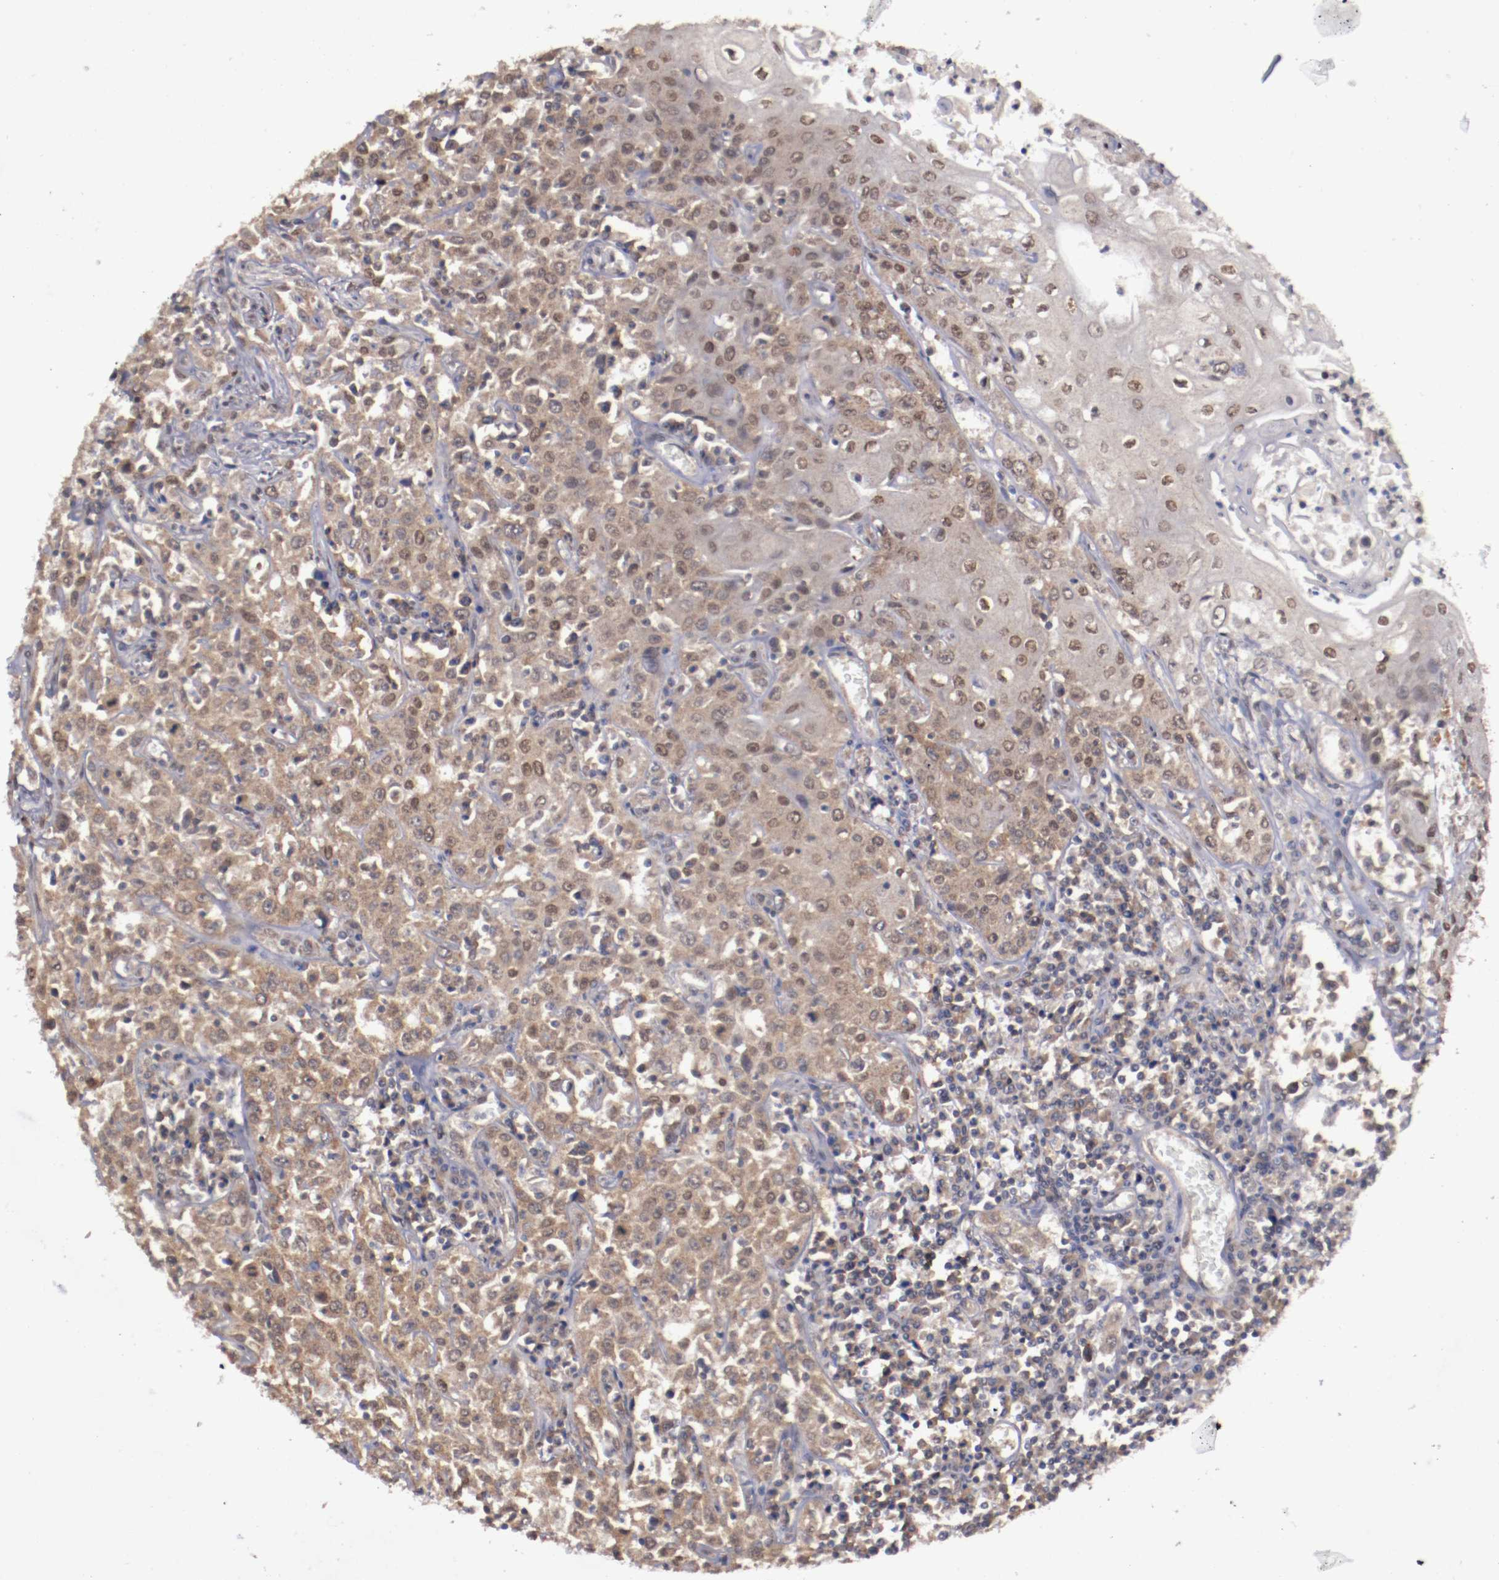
{"staining": {"intensity": "moderate", "quantity": ">75%", "location": "cytoplasmic/membranous,nuclear"}, "tissue": "head and neck cancer", "cell_type": "Tumor cells", "image_type": "cancer", "snomed": [{"axis": "morphology", "description": "Squamous cell carcinoma, NOS"}, {"axis": "topography", "description": "Oral tissue"}, {"axis": "topography", "description": "Head-Neck"}], "caption": "Protein positivity by immunohistochemistry (IHC) shows moderate cytoplasmic/membranous and nuclear staining in about >75% of tumor cells in squamous cell carcinoma (head and neck).", "gene": "ARNT", "patient": {"sex": "female", "age": 76}}